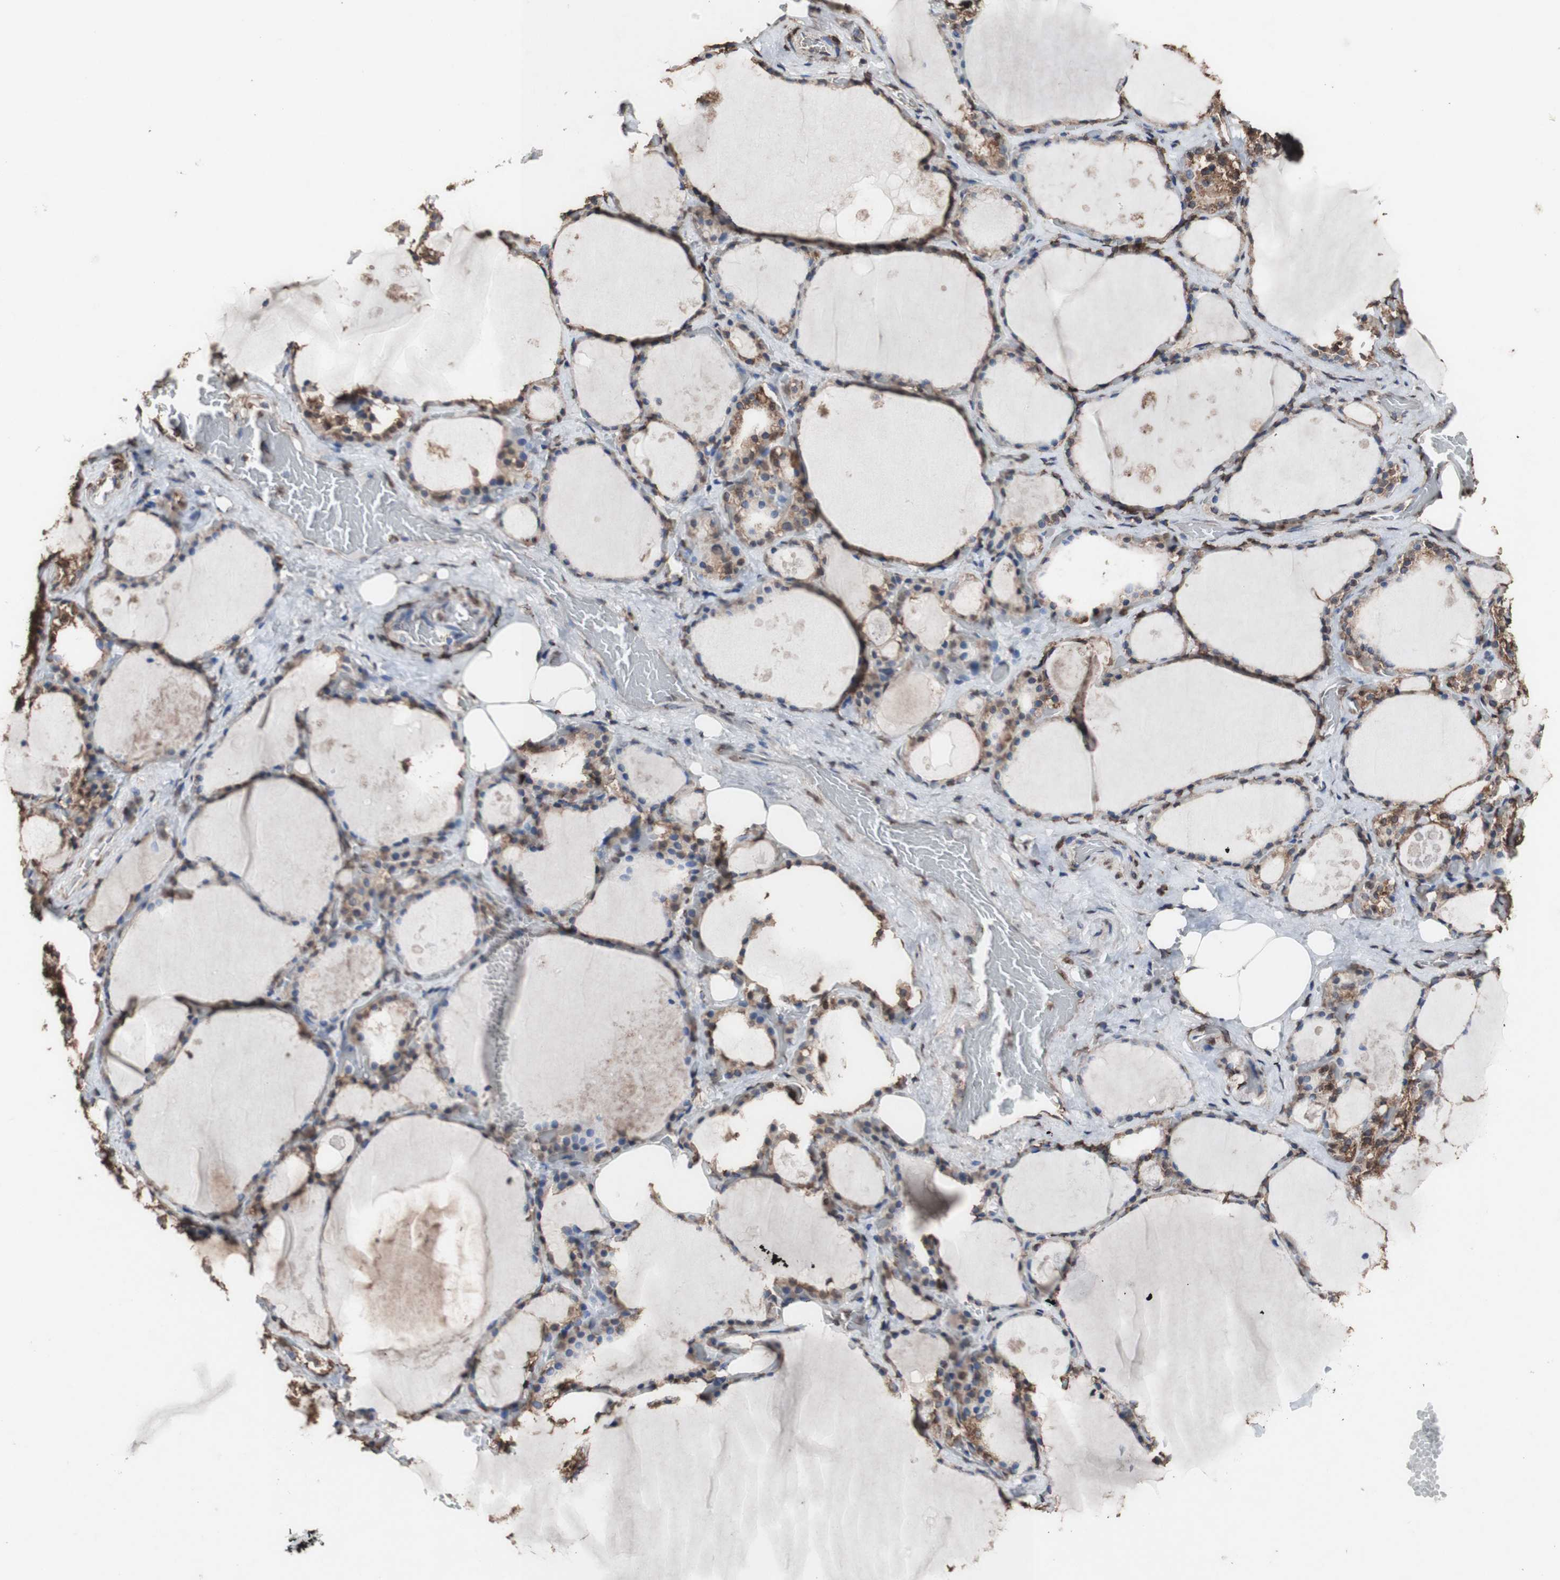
{"staining": {"intensity": "moderate", "quantity": "25%-75%", "location": "cytoplasmic/membranous,nuclear"}, "tissue": "thyroid gland", "cell_type": "Glandular cells", "image_type": "normal", "snomed": [{"axis": "morphology", "description": "Normal tissue, NOS"}, {"axis": "topography", "description": "Thyroid gland"}], "caption": "High-power microscopy captured an immunohistochemistry histopathology image of benign thyroid gland, revealing moderate cytoplasmic/membranous,nuclear positivity in about 25%-75% of glandular cells.", "gene": "PIDD1", "patient": {"sex": "male", "age": 61}}